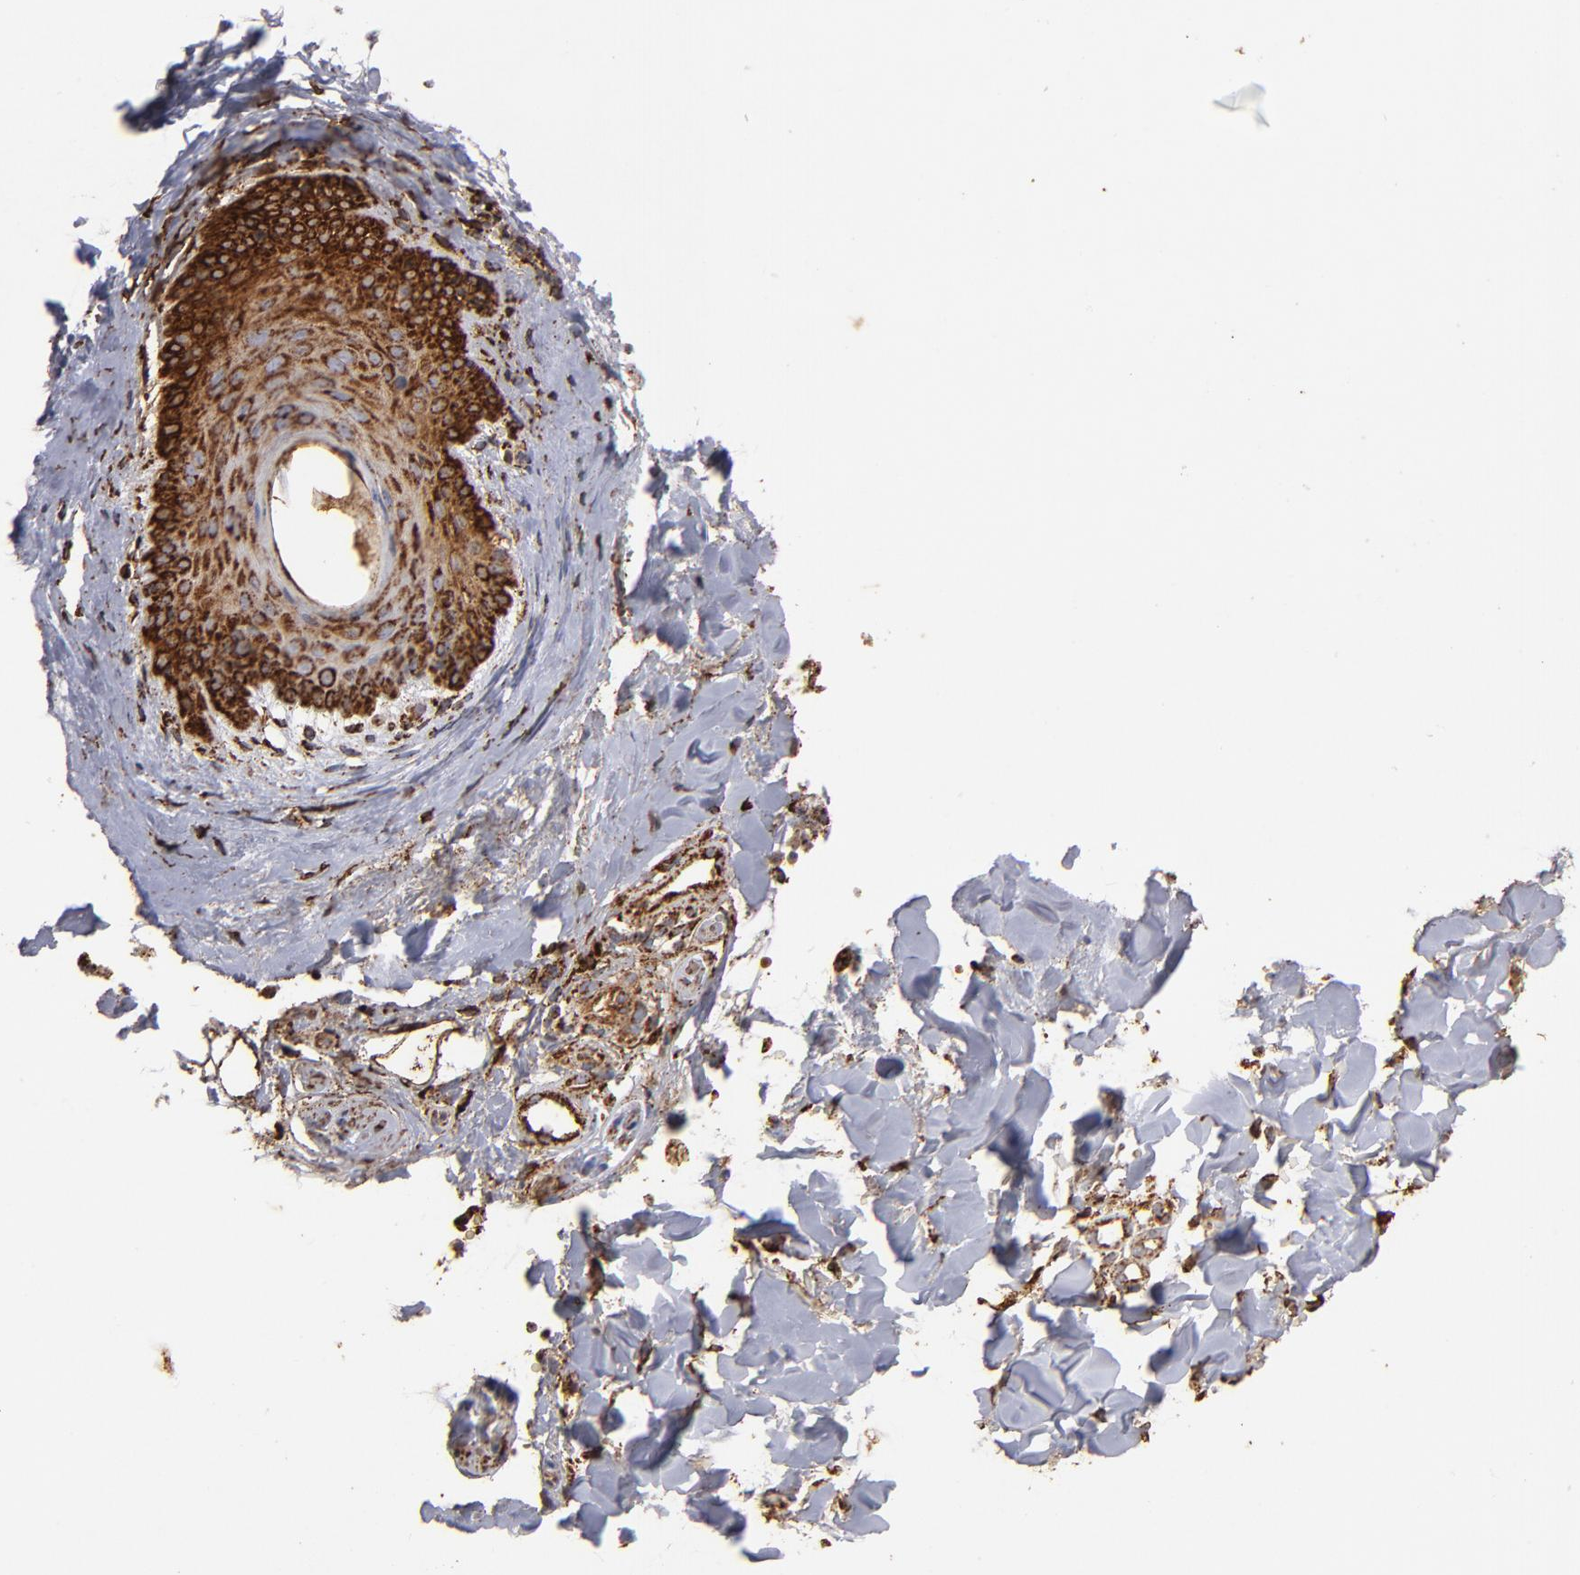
{"staining": {"intensity": "strong", "quantity": ">75%", "location": "cytoplasmic/membranous"}, "tissue": "skin", "cell_type": "Epidermal cells", "image_type": "normal", "snomed": [{"axis": "morphology", "description": "Normal tissue, NOS"}, {"axis": "morphology", "description": "Inflammation, NOS"}, {"axis": "topography", "description": "Soft tissue"}, {"axis": "topography", "description": "Anal"}], "caption": "A high amount of strong cytoplasmic/membranous expression is appreciated in approximately >75% of epidermal cells in unremarkable skin.", "gene": "SOD2", "patient": {"sex": "female", "age": 15}}